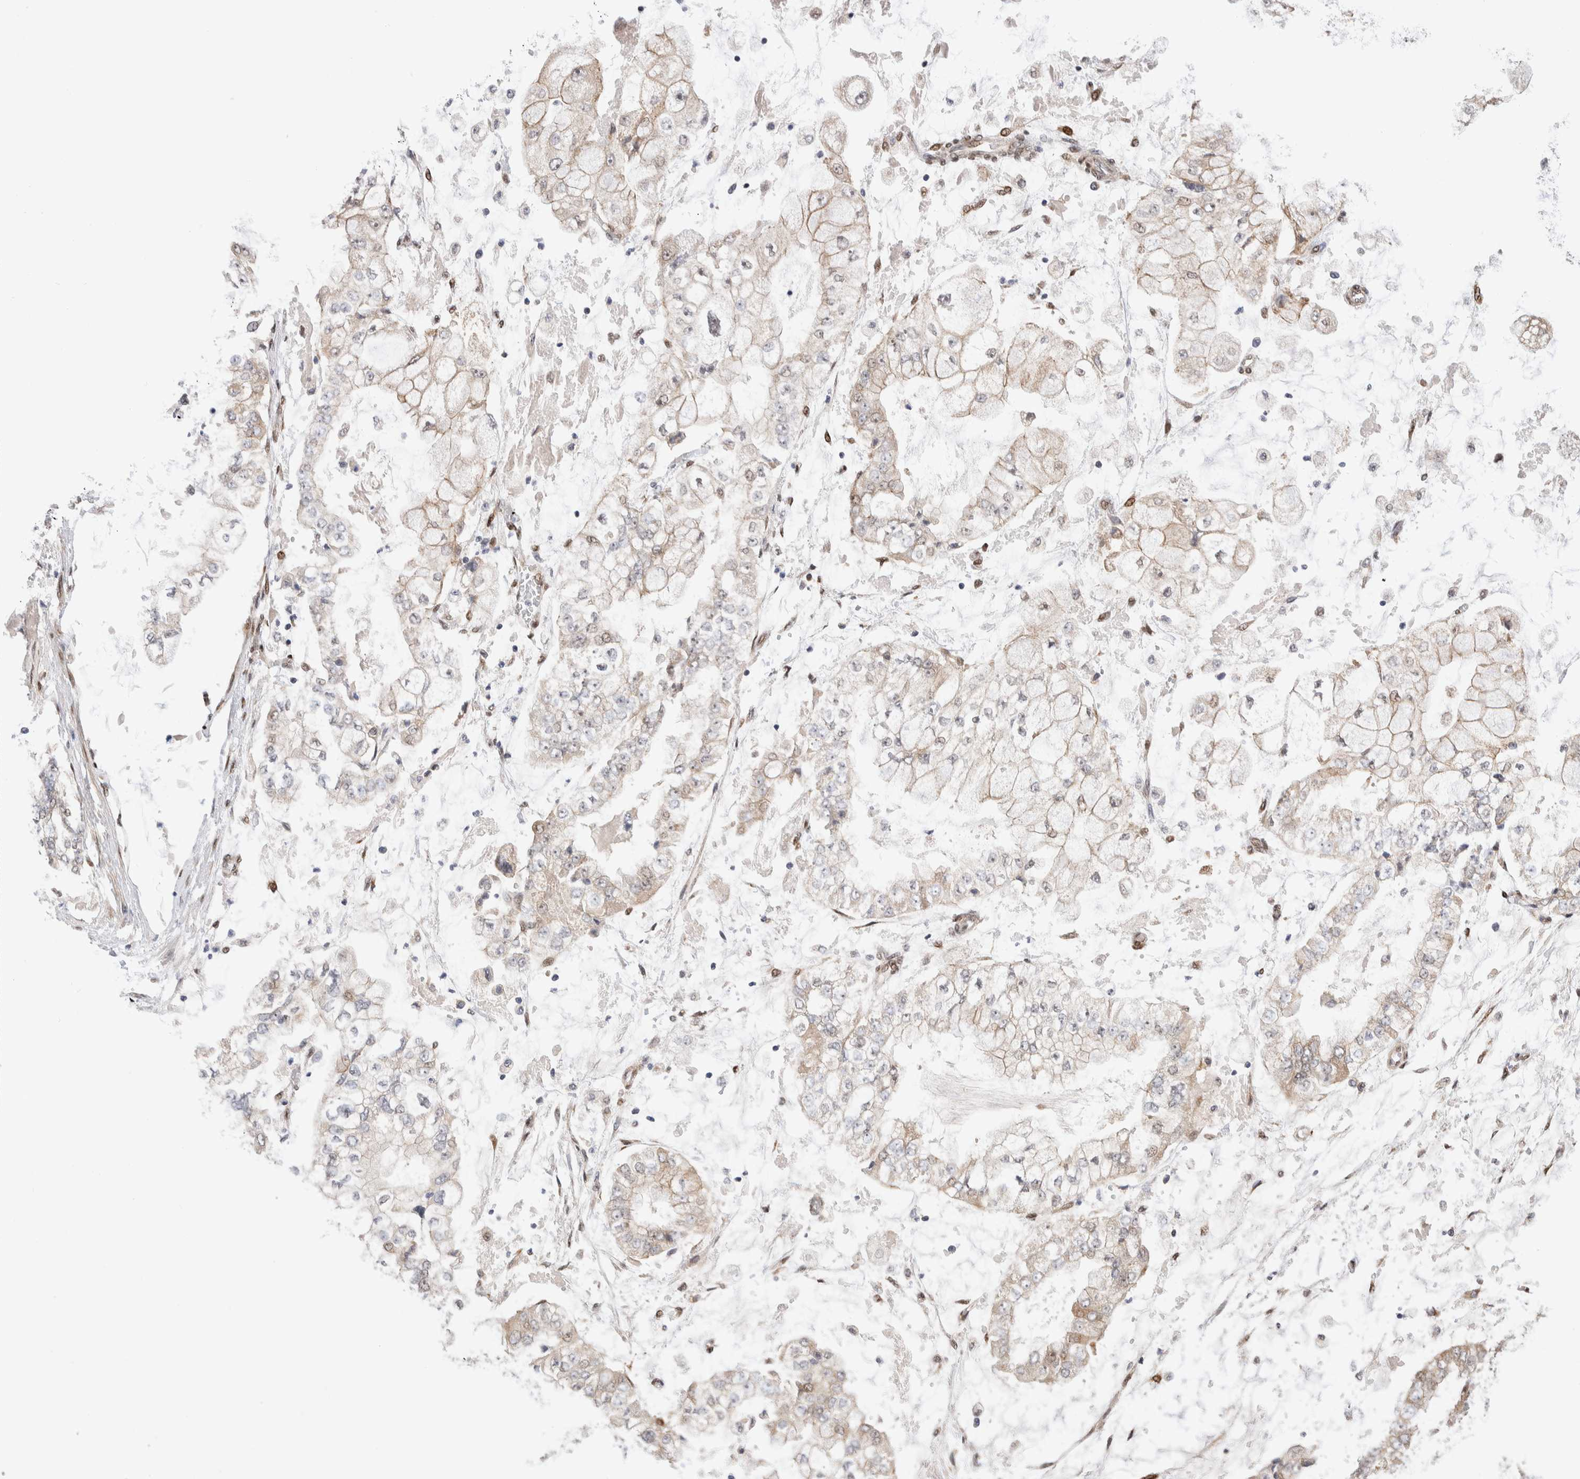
{"staining": {"intensity": "weak", "quantity": "<25%", "location": "cytoplasmic/membranous"}, "tissue": "stomach cancer", "cell_type": "Tumor cells", "image_type": "cancer", "snomed": [{"axis": "morphology", "description": "Adenocarcinoma, NOS"}, {"axis": "topography", "description": "Stomach"}], "caption": "Protein analysis of stomach adenocarcinoma shows no significant positivity in tumor cells. The staining is performed using DAB brown chromogen with nuclei counter-stained in using hematoxylin.", "gene": "NSMAF", "patient": {"sex": "male", "age": 76}}